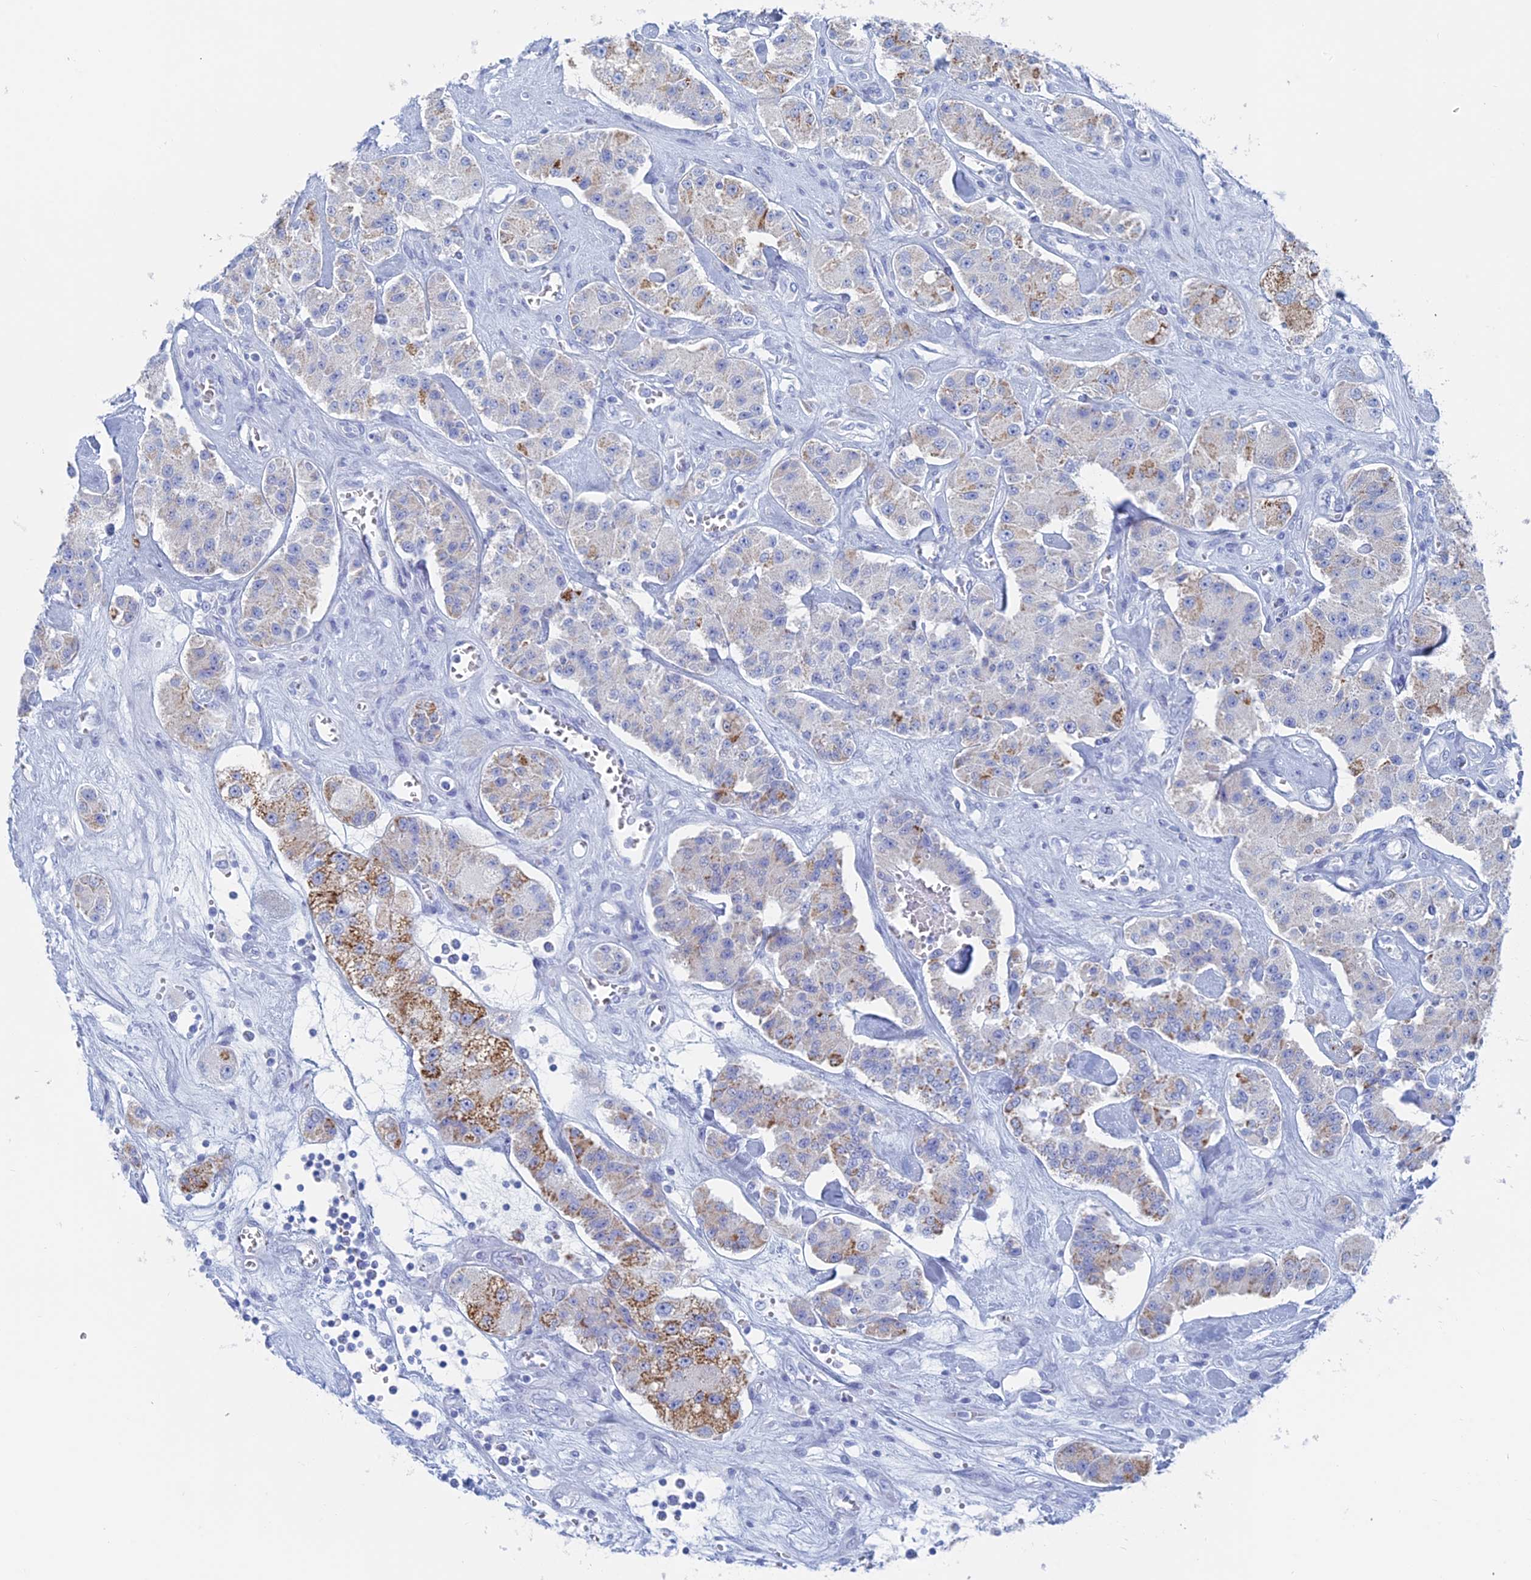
{"staining": {"intensity": "moderate", "quantity": "25%-75%", "location": "cytoplasmic/membranous"}, "tissue": "carcinoid", "cell_type": "Tumor cells", "image_type": "cancer", "snomed": [{"axis": "morphology", "description": "Carcinoid, malignant, NOS"}, {"axis": "topography", "description": "Pancreas"}], "caption": "Tumor cells display moderate cytoplasmic/membranous positivity in approximately 25%-75% of cells in malignant carcinoid. The staining was performed using DAB, with brown indicating positive protein expression. Nuclei are stained blue with hematoxylin.", "gene": "ALMS1", "patient": {"sex": "male", "age": 41}}